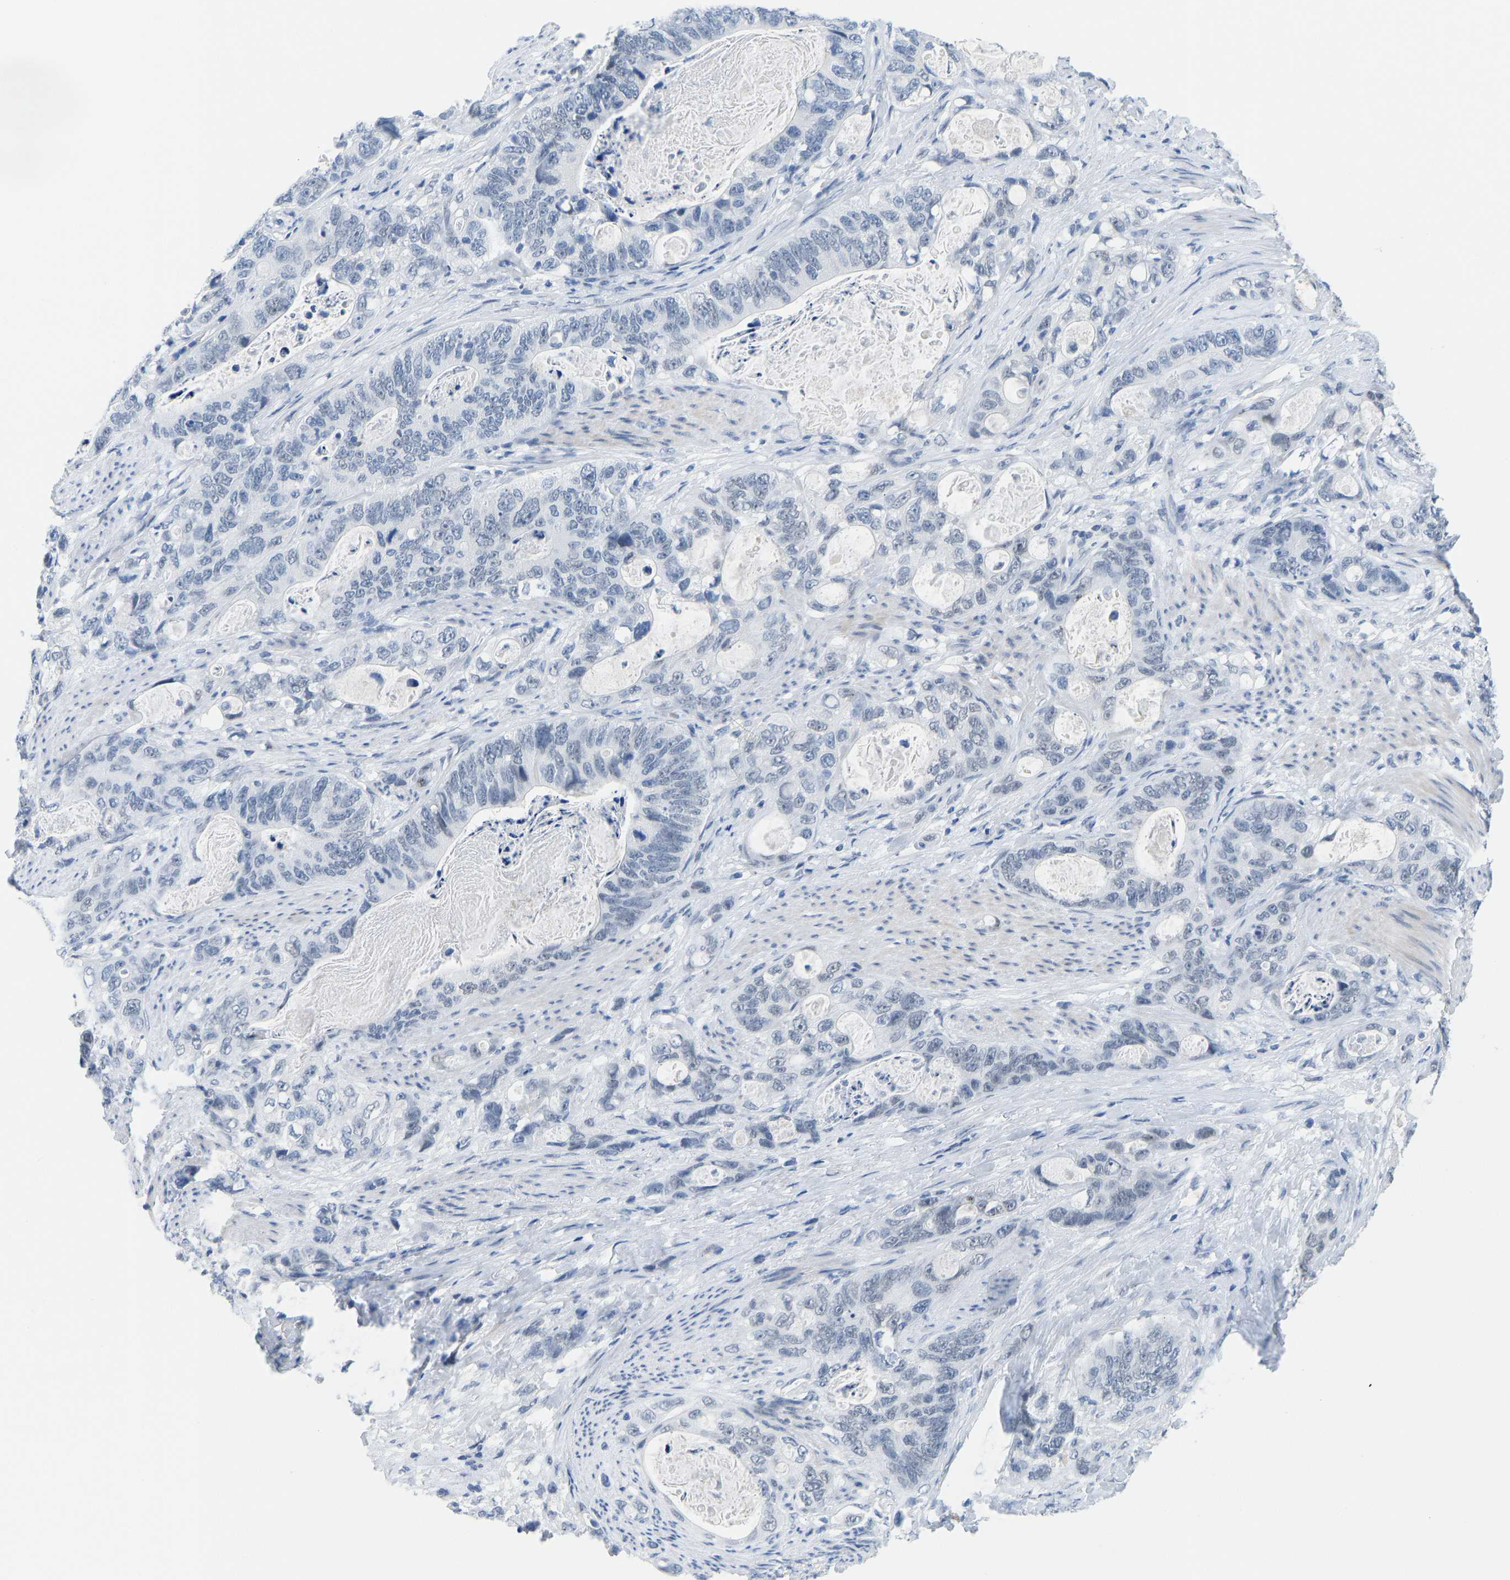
{"staining": {"intensity": "negative", "quantity": "none", "location": "none"}, "tissue": "stomach cancer", "cell_type": "Tumor cells", "image_type": "cancer", "snomed": [{"axis": "morphology", "description": "Normal tissue, NOS"}, {"axis": "morphology", "description": "Adenocarcinoma, NOS"}, {"axis": "topography", "description": "Stomach"}], "caption": "Tumor cells are negative for protein expression in human stomach cancer.", "gene": "TXNDC2", "patient": {"sex": "female", "age": 89}}